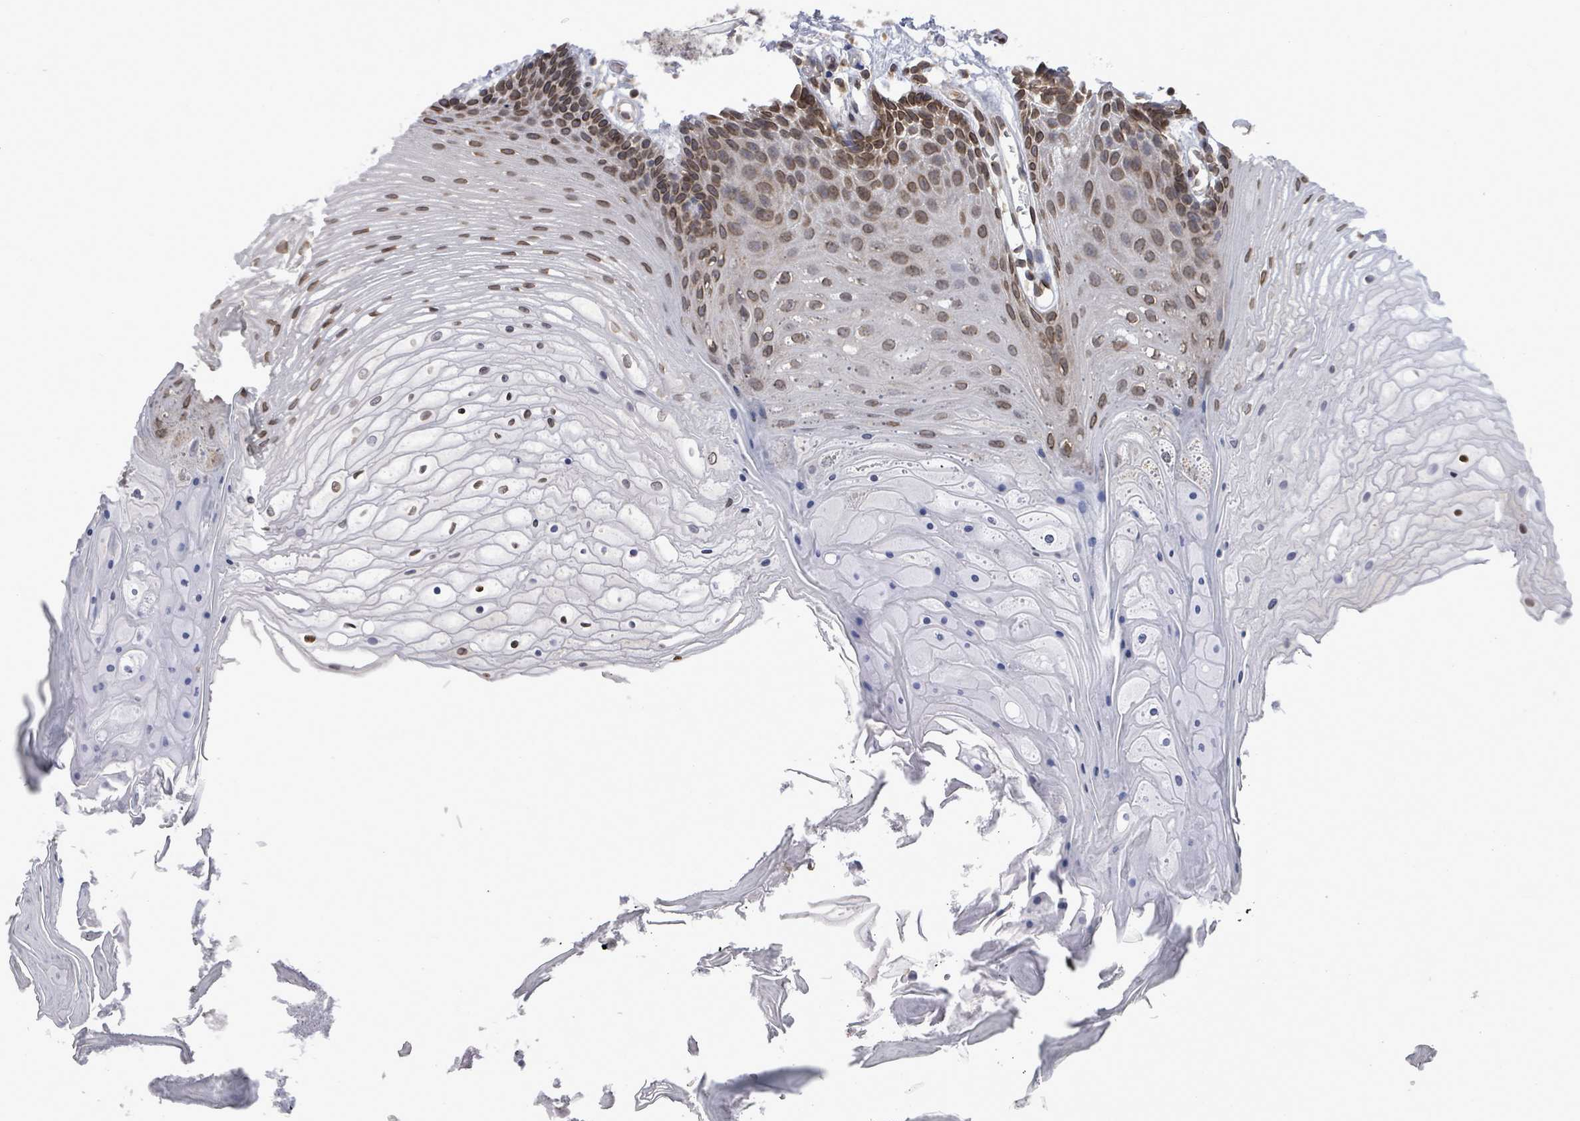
{"staining": {"intensity": "moderate", "quantity": ">75%", "location": "cytoplasmic/membranous,nuclear"}, "tissue": "oral mucosa", "cell_type": "Squamous epithelial cells", "image_type": "normal", "snomed": [{"axis": "morphology", "description": "Normal tissue, NOS"}, {"axis": "topography", "description": "Oral tissue"}], "caption": "Immunohistochemical staining of benign human oral mucosa exhibits >75% levels of moderate cytoplasmic/membranous,nuclear protein staining in approximately >75% of squamous epithelial cells. Nuclei are stained in blue.", "gene": "ARFGAP1", "patient": {"sex": "female", "age": 80}}